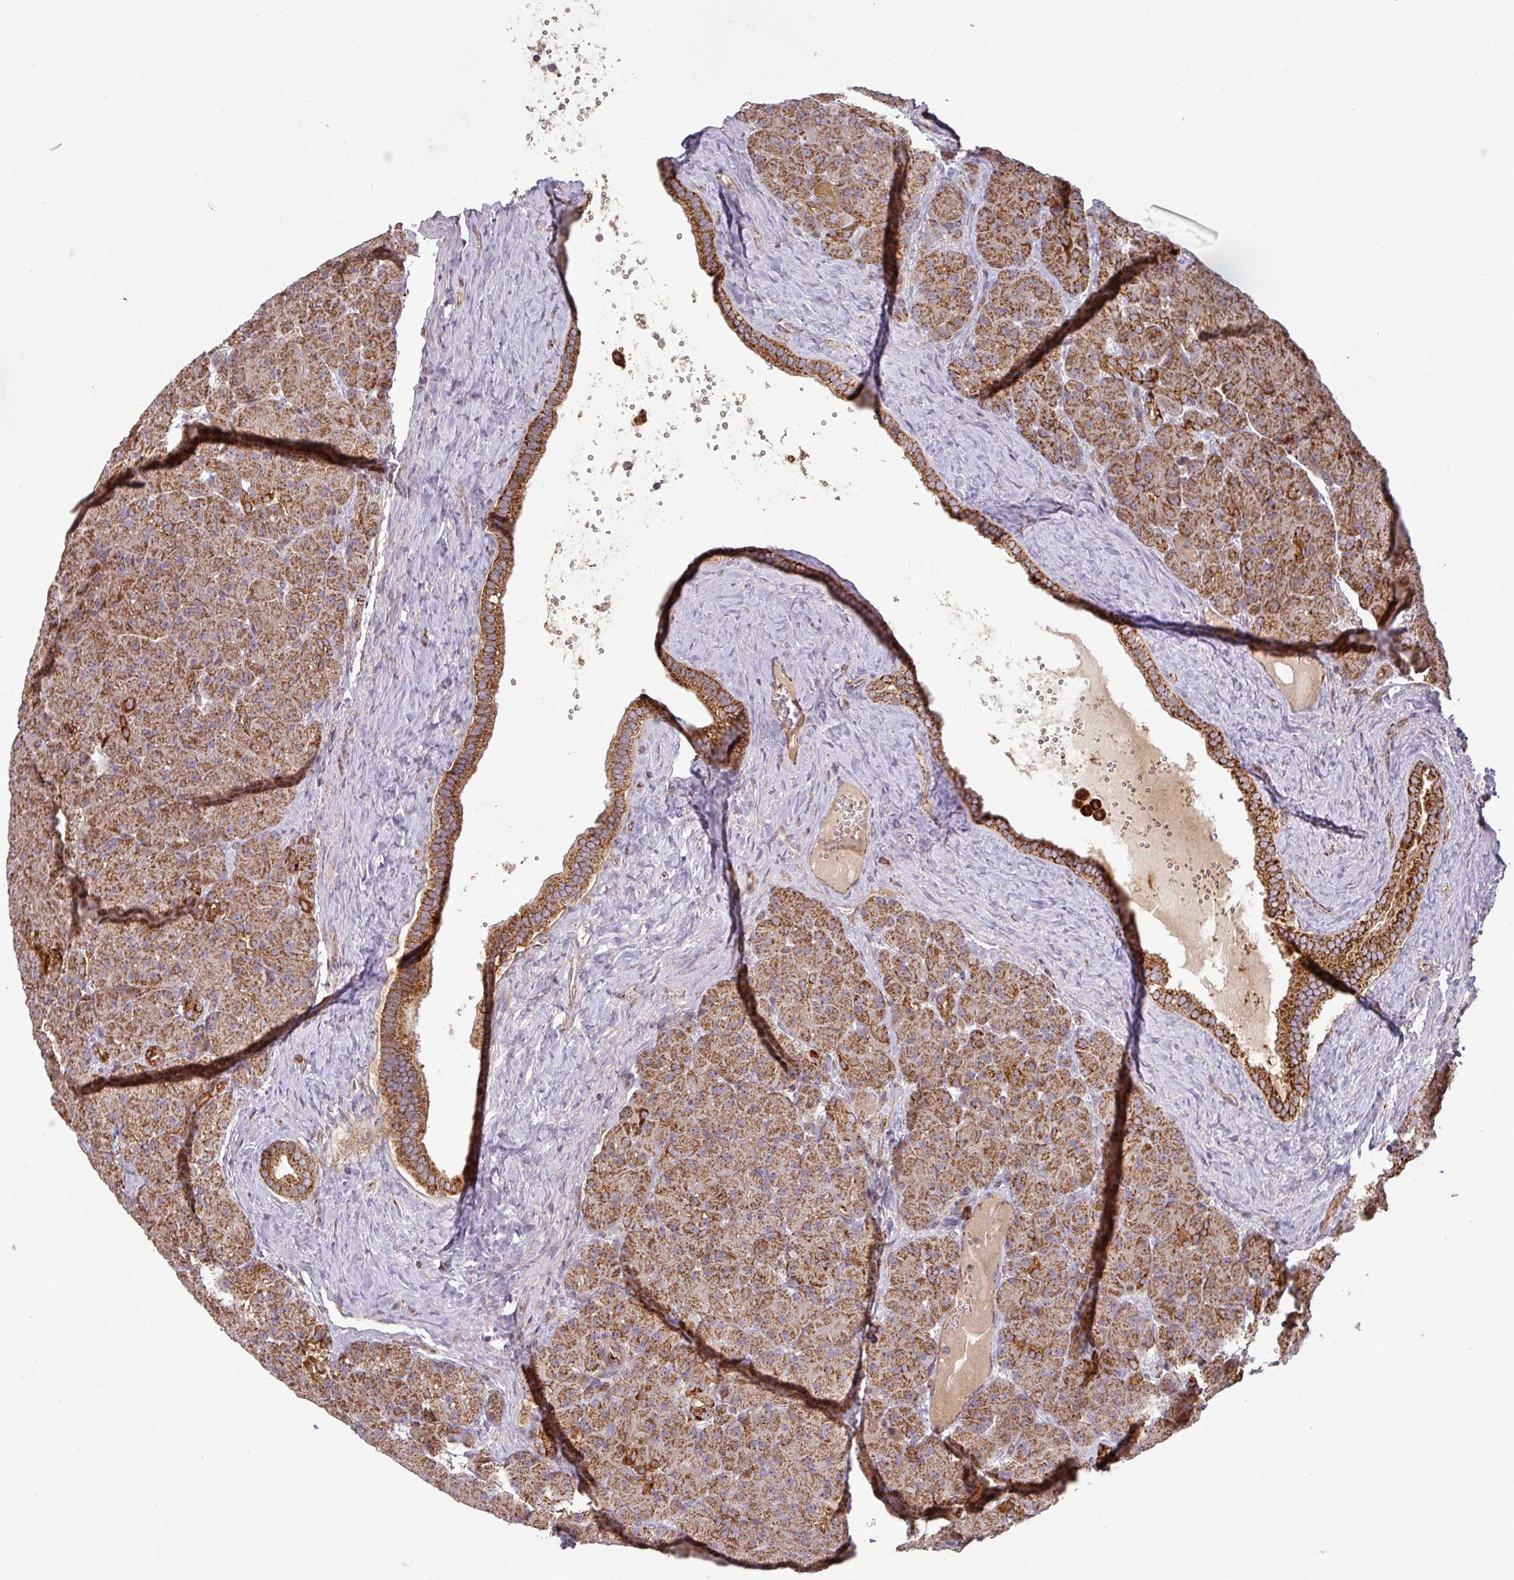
{"staining": {"intensity": "strong", "quantity": ">75%", "location": "cytoplasmic/membranous"}, "tissue": "pancreas", "cell_type": "Exocrine glandular cells", "image_type": "normal", "snomed": [{"axis": "morphology", "description": "Normal tissue, NOS"}, {"axis": "topography", "description": "Pancreas"}], "caption": "Immunohistochemical staining of normal pancreas exhibits >75% levels of strong cytoplasmic/membranous protein expression in approximately >75% of exocrine glandular cells.", "gene": "GPD2", "patient": {"sex": "male", "age": 66}}